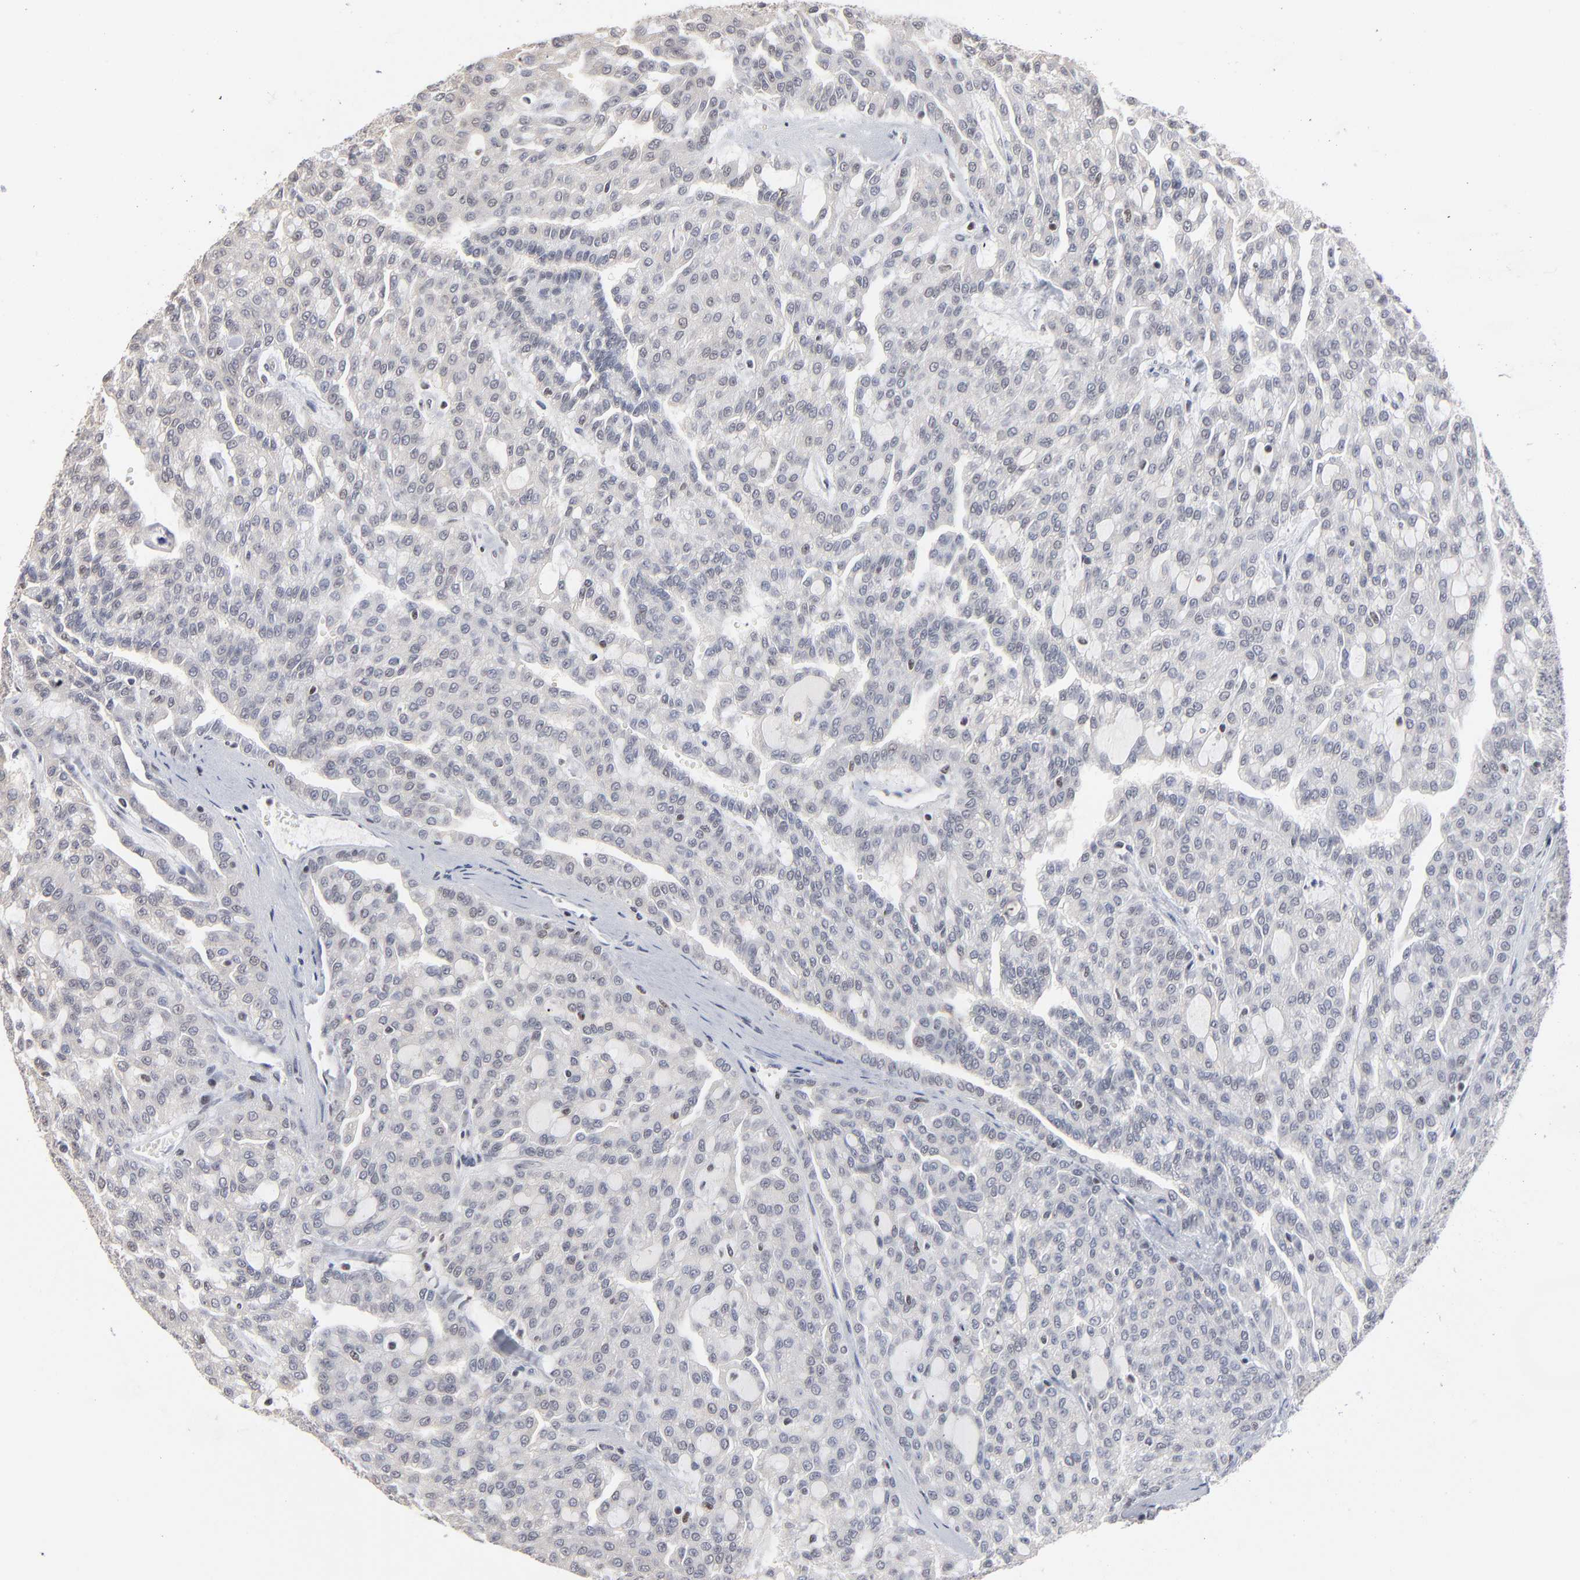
{"staining": {"intensity": "negative", "quantity": "none", "location": "none"}, "tissue": "renal cancer", "cell_type": "Tumor cells", "image_type": "cancer", "snomed": [{"axis": "morphology", "description": "Adenocarcinoma, NOS"}, {"axis": "topography", "description": "Kidney"}], "caption": "This is a histopathology image of immunohistochemistry (IHC) staining of adenocarcinoma (renal), which shows no staining in tumor cells. (DAB IHC visualized using brightfield microscopy, high magnification).", "gene": "MAX", "patient": {"sex": "male", "age": 63}}